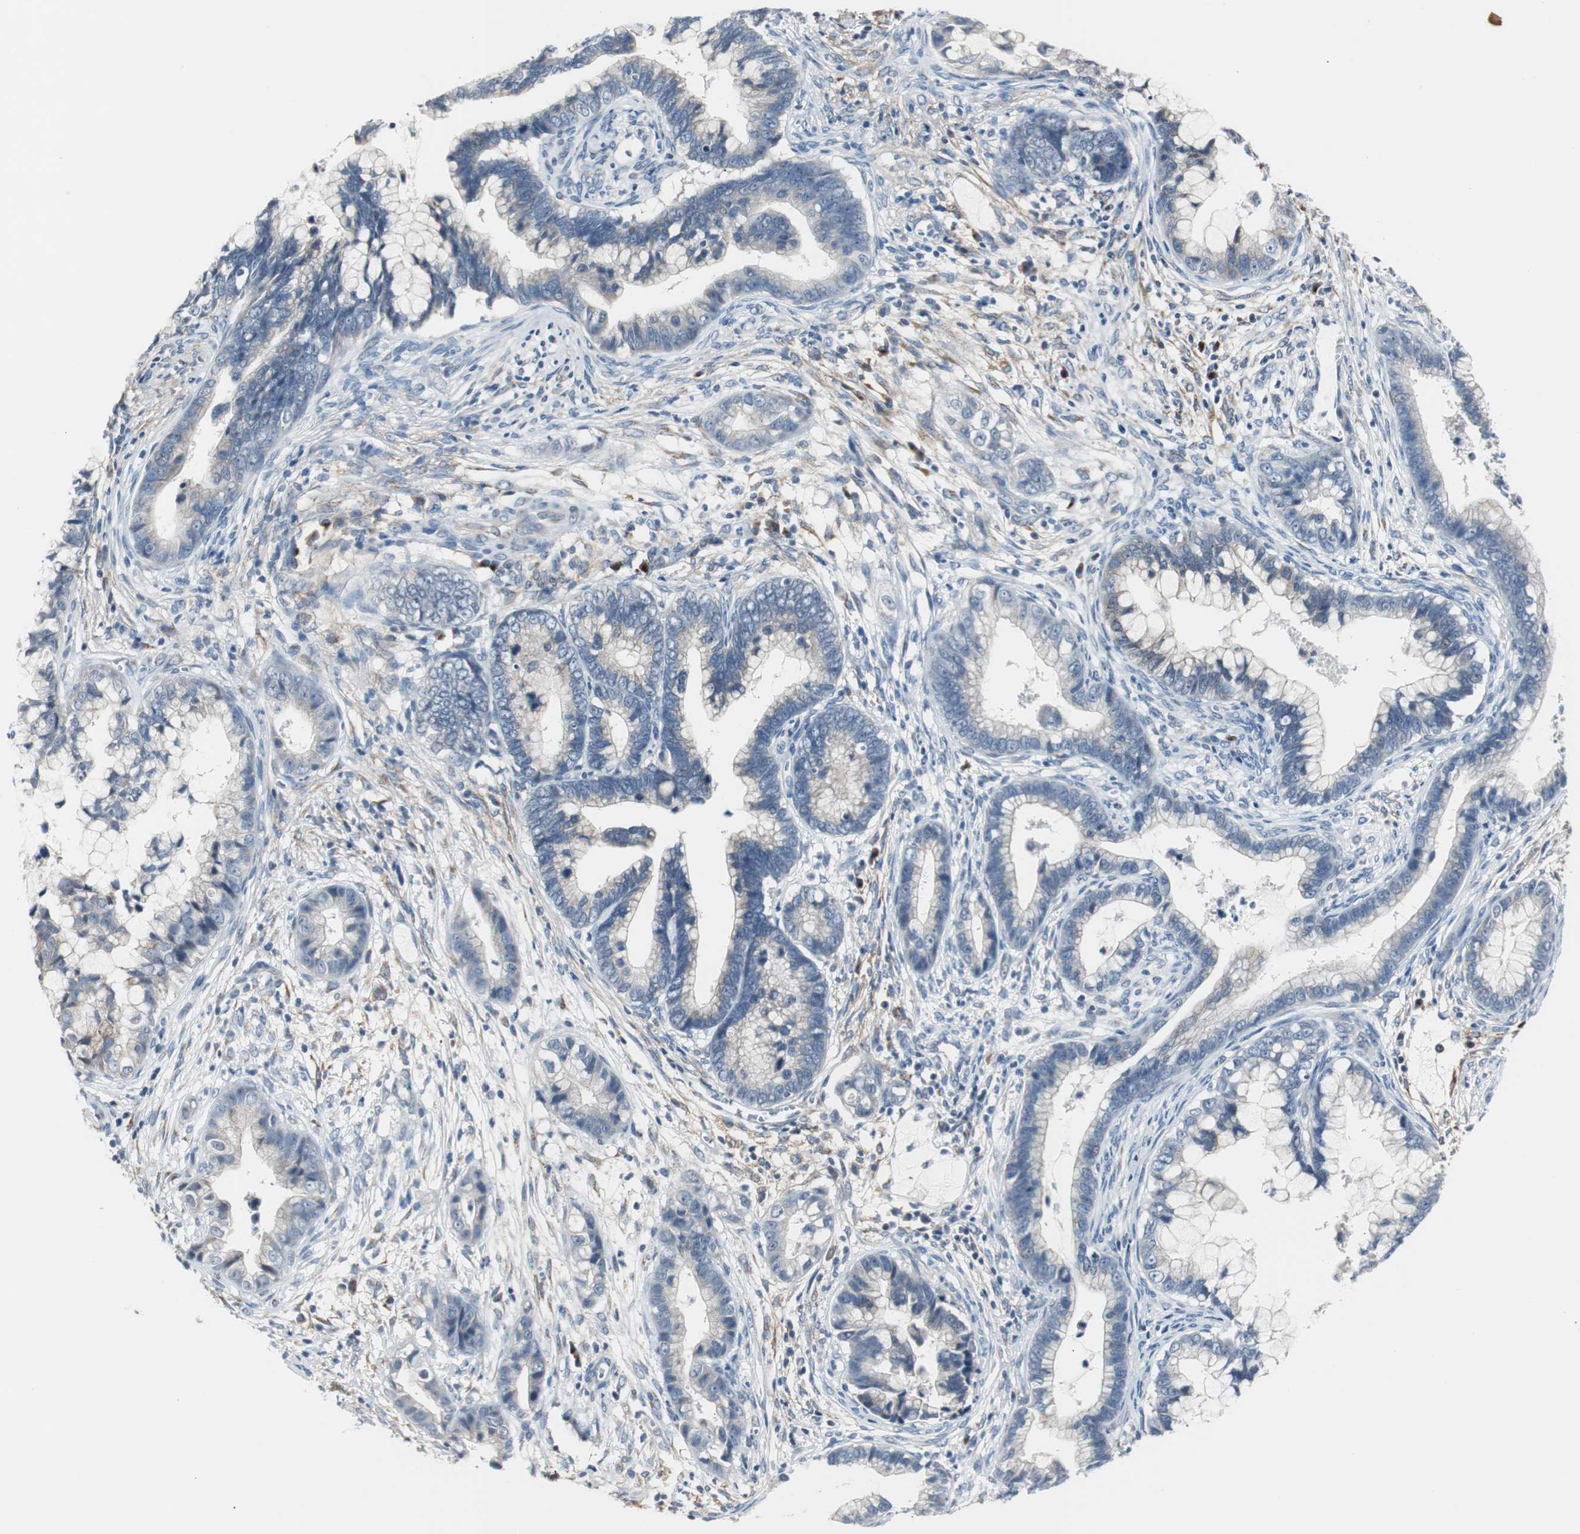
{"staining": {"intensity": "negative", "quantity": "none", "location": "none"}, "tissue": "cervical cancer", "cell_type": "Tumor cells", "image_type": "cancer", "snomed": [{"axis": "morphology", "description": "Adenocarcinoma, NOS"}, {"axis": "topography", "description": "Cervix"}], "caption": "IHC of human cervical cancer exhibits no staining in tumor cells.", "gene": "SOX30", "patient": {"sex": "female", "age": 44}}